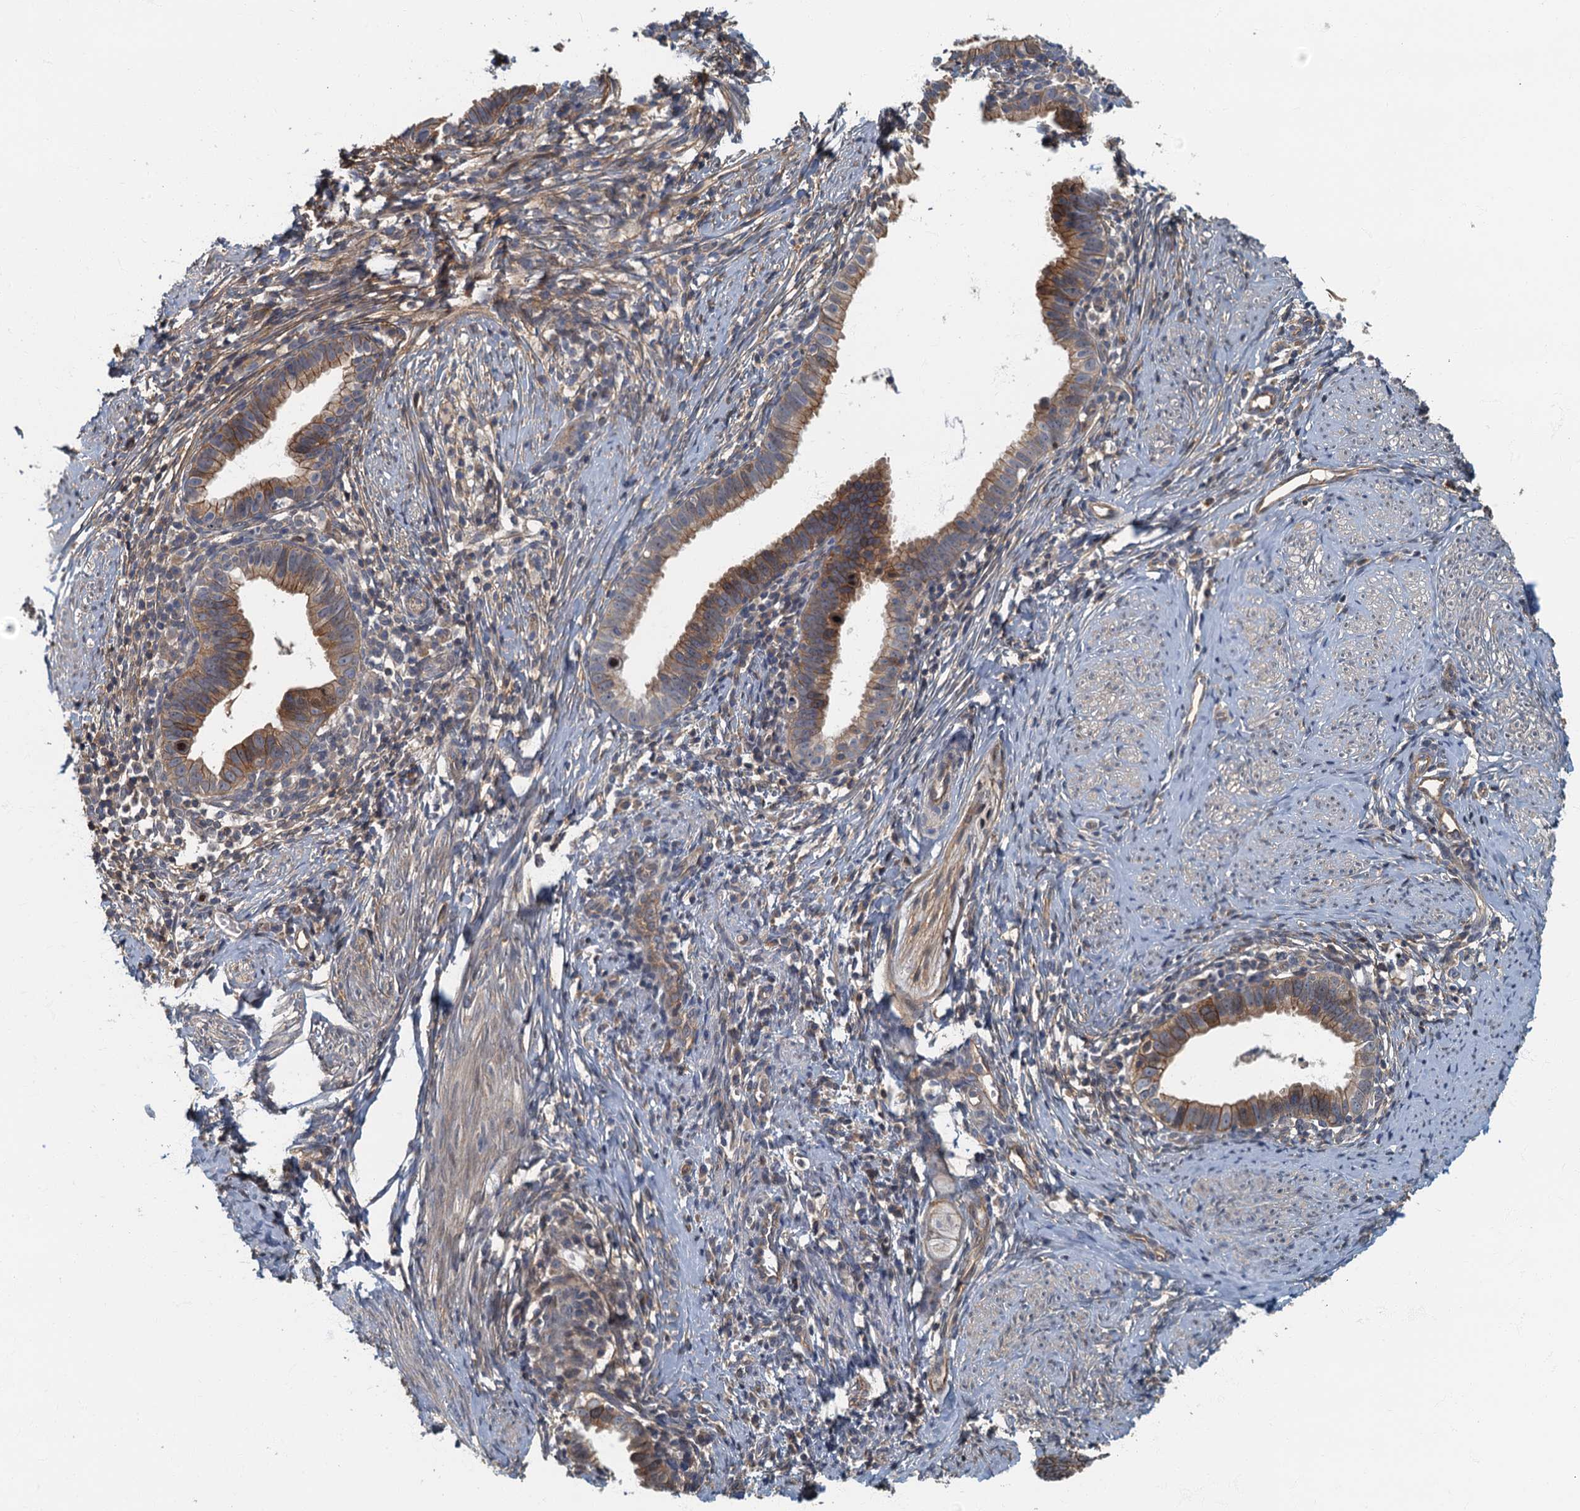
{"staining": {"intensity": "moderate", "quantity": ">75%", "location": "cytoplasmic/membranous"}, "tissue": "cervical cancer", "cell_type": "Tumor cells", "image_type": "cancer", "snomed": [{"axis": "morphology", "description": "Adenocarcinoma, NOS"}, {"axis": "topography", "description": "Cervix"}], "caption": "Approximately >75% of tumor cells in human cervical adenocarcinoma demonstrate moderate cytoplasmic/membranous protein staining as visualized by brown immunohistochemical staining.", "gene": "CKAP2L", "patient": {"sex": "female", "age": 36}}